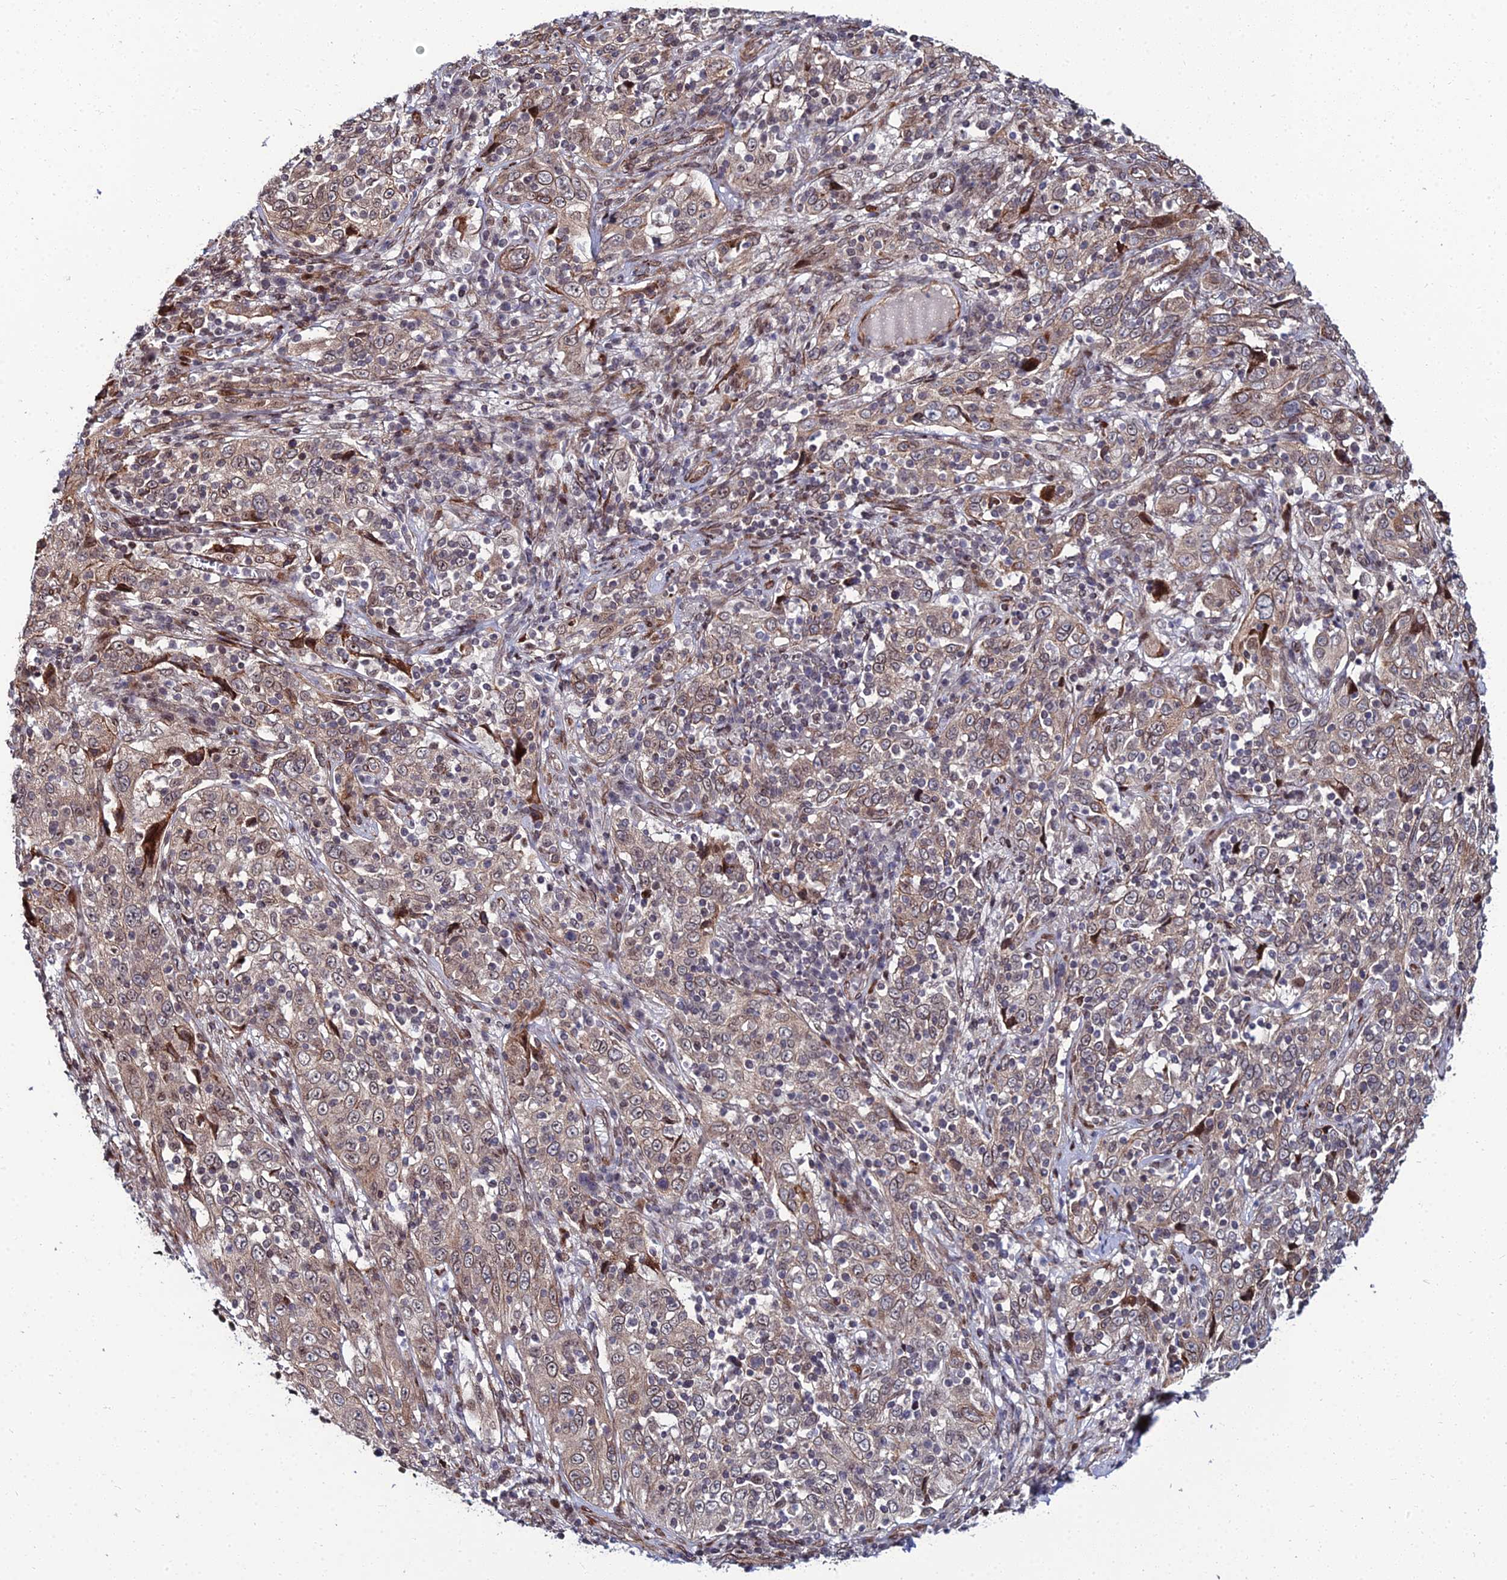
{"staining": {"intensity": "weak", "quantity": ">75%", "location": "cytoplasmic/membranous"}, "tissue": "cervical cancer", "cell_type": "Tumor cells", "image_type": "cancer", "snomed": [{"axis": "morphology", "description": "Squamous cell carcinoma, NOS"}, {"axis": "topography", "description": "Cervix"}], "caption": "Cervical cancer (squamous cell carcinoma) stained with DAB (3,3'-diaminobenzidine) immunohistochemistry (IHC) demonstrates low levels of weak cytoplasmic/membranous positivity in about >75% of tumor cells. Nuclei are stained in blue.", "gene": "ZNF668", "patient": {"sex": "female", "age": 46}}